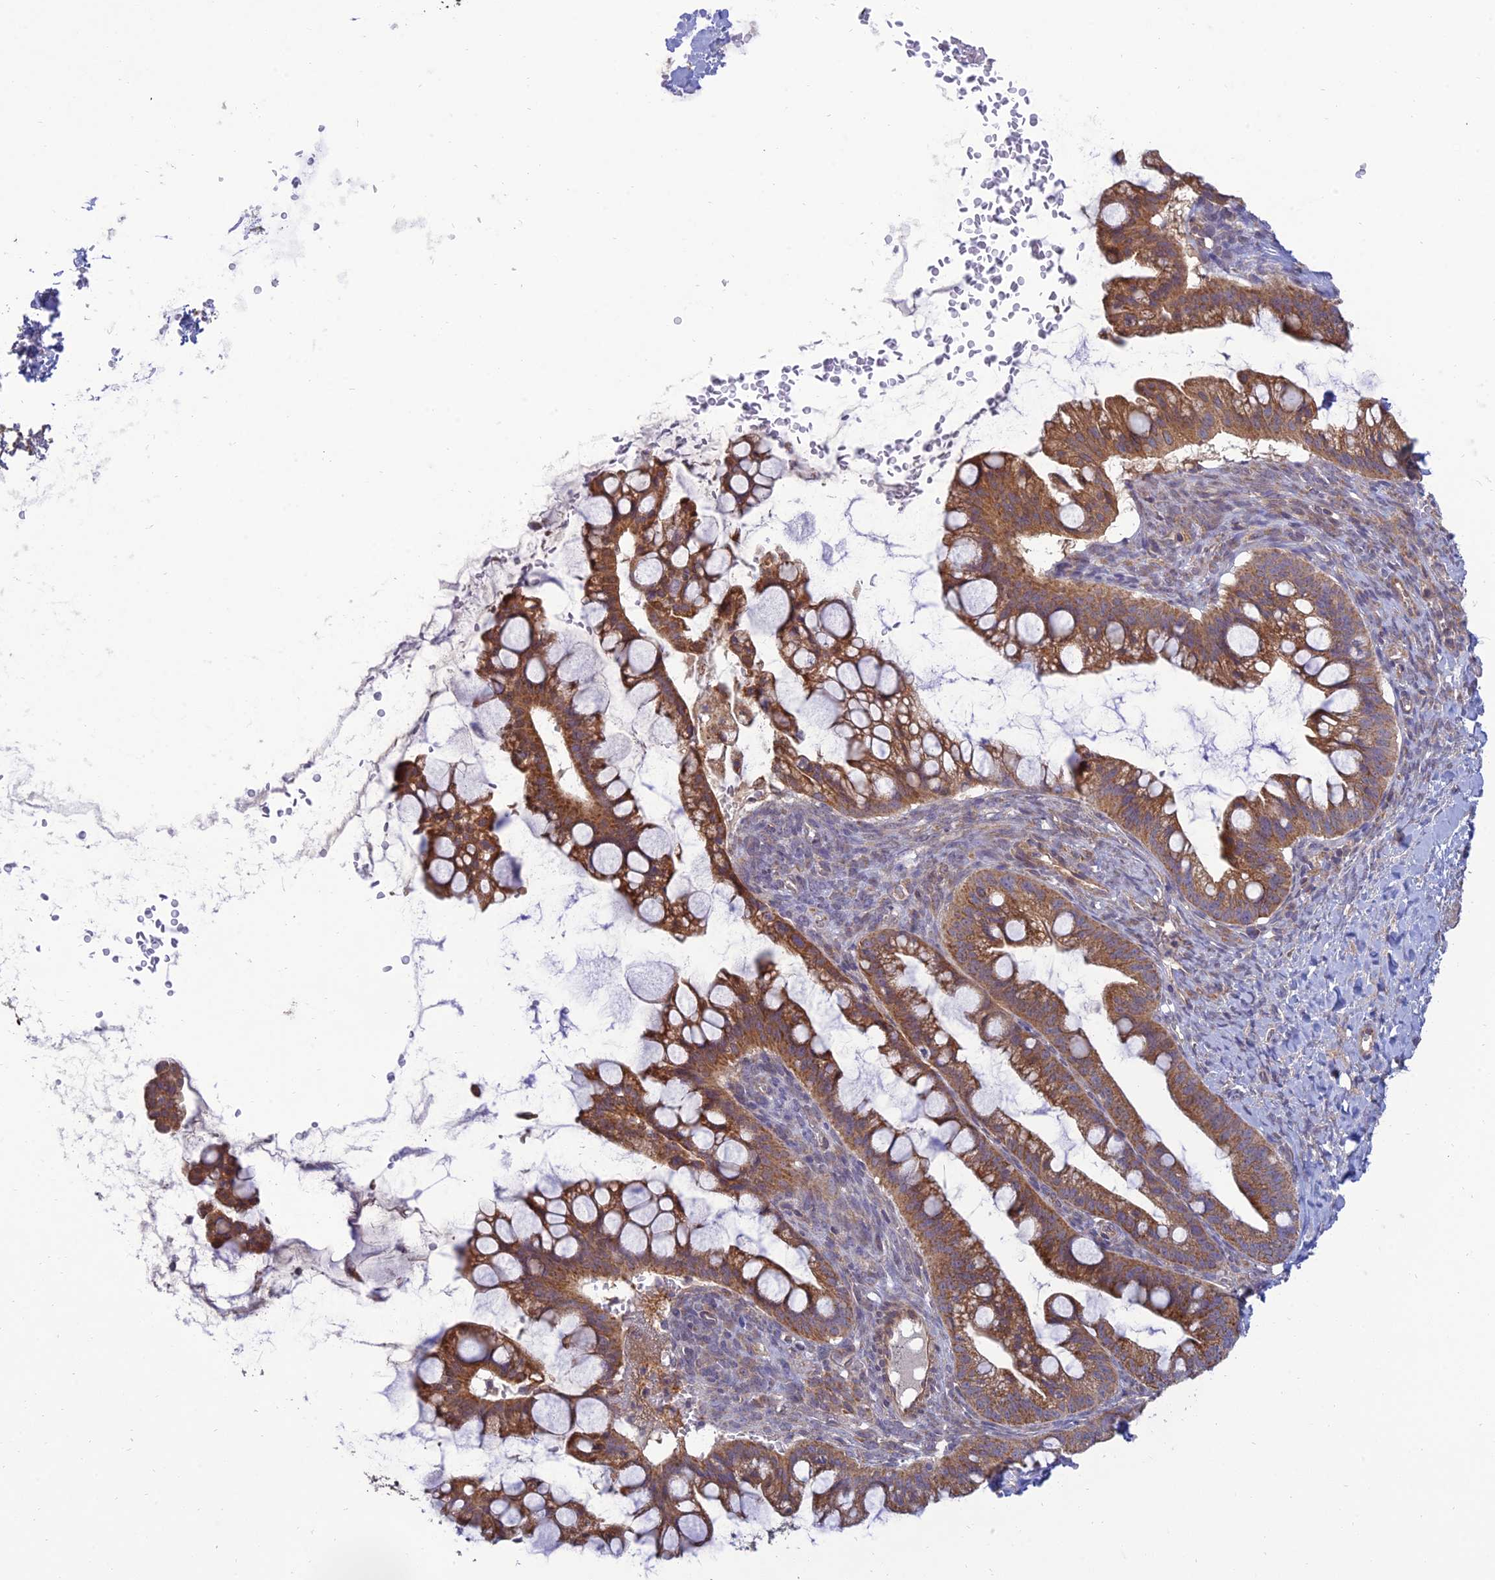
{"staining": {"intensity": "moderate", "quantity": ">75%", "location": "cytoplasmic/membranous"}, "tissue": "ovarian cancer", "cell_type": "Tumor cells", "image_type": "cancer", "snomed": [{"axis": "morphology", "description": "Cystadenocarcinoma, mucinous, NOS"}, {"axis": "topography", "description": "Ovary"}], "caption": "High-power microscopy captured an IHC micrograph of ovarian cancer (mucinous cystadenocarcinoma), revealing moderate cytoplasmic/membranous positivity in about >75% of tumor cells.", "gene": "C3orf20", "patient": {"sex": "female", "age": 73}}